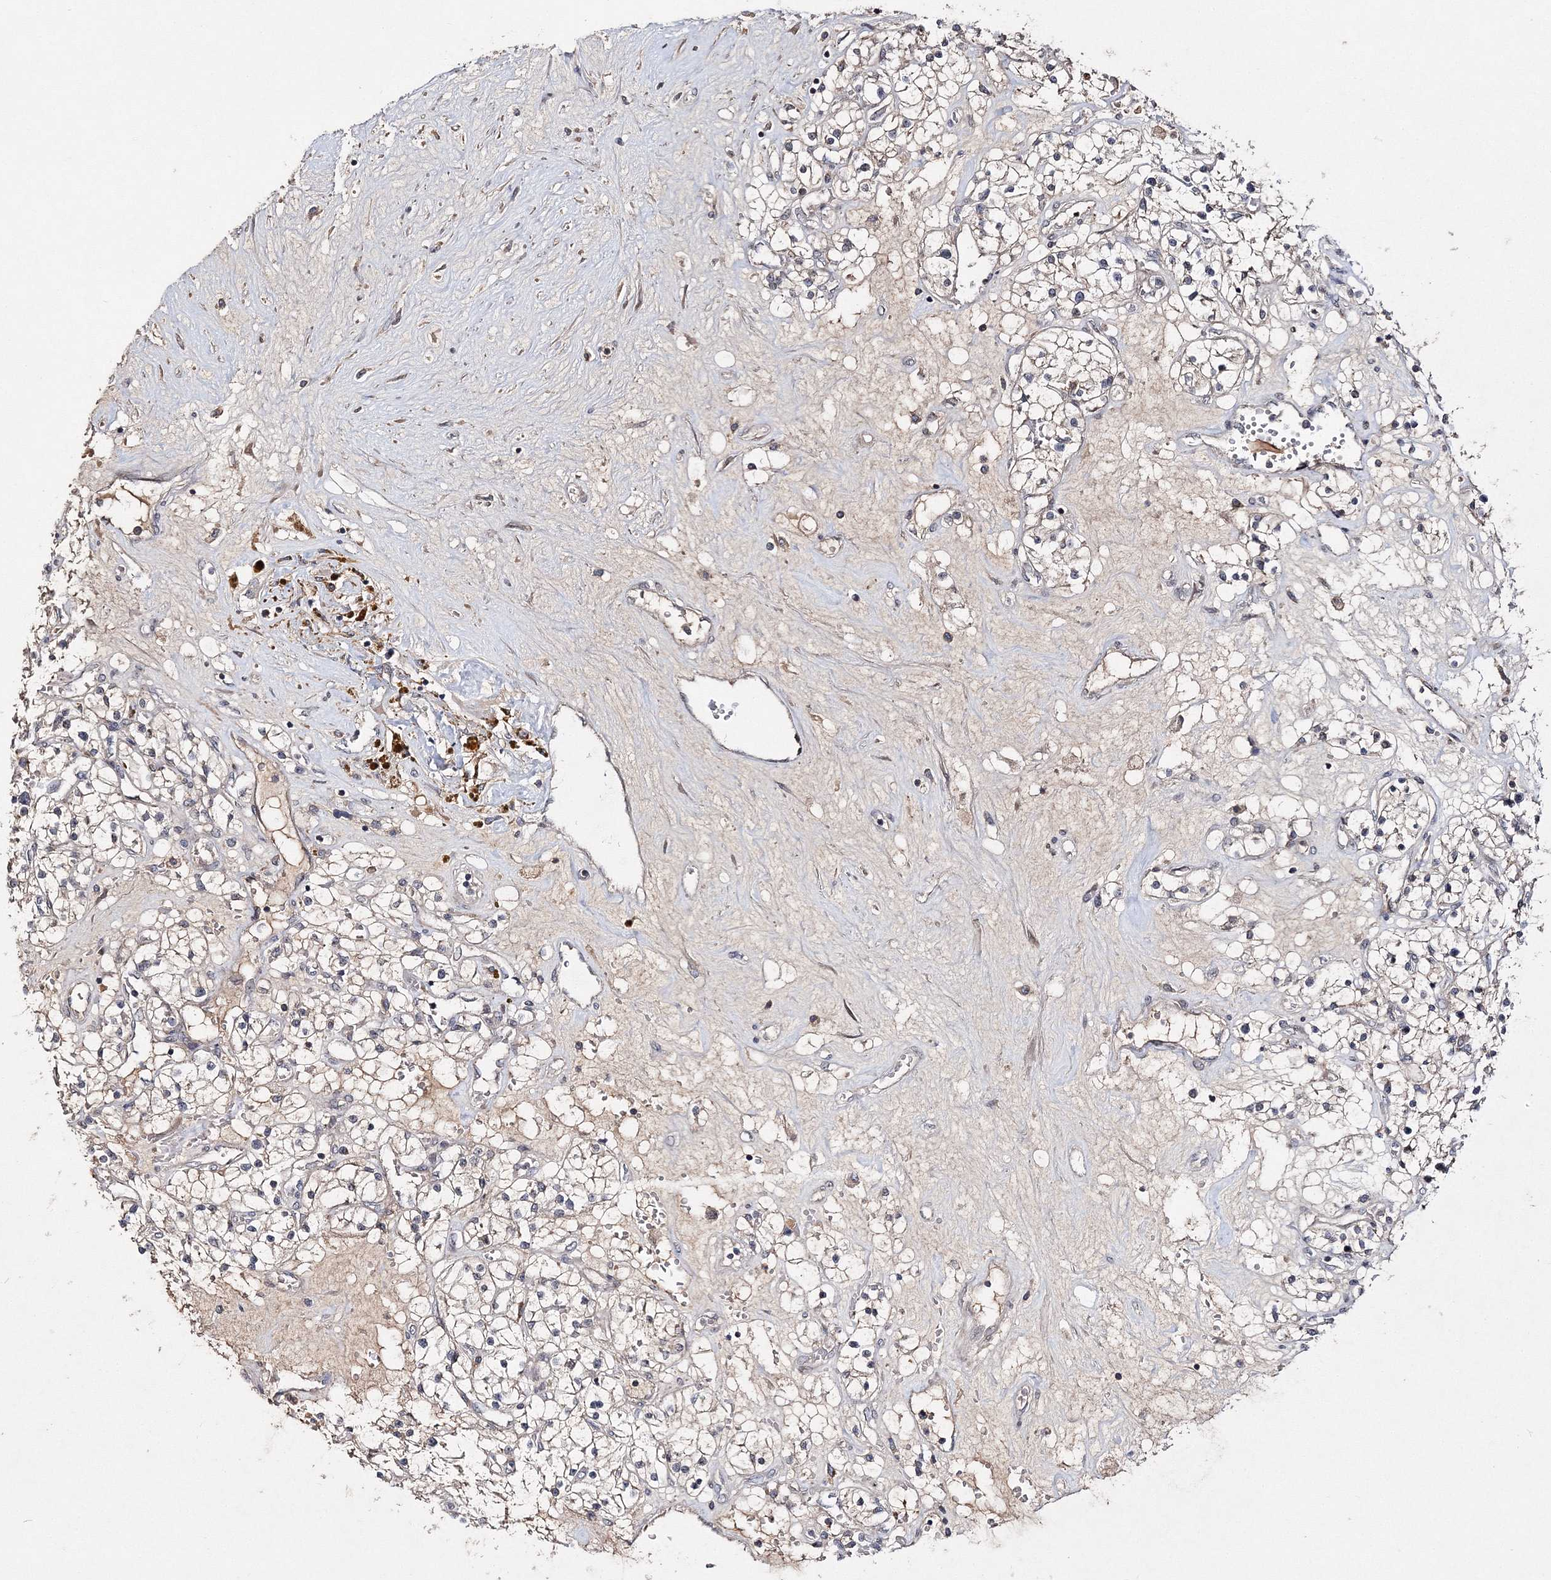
{"staining": {"intensity": "weak", "quantity": "<25%", "location": "cytoplasmic/membranous"}, "tissue": "renal cancer", "cell_type": "Tumor cells", "image_type": "cancer", "snomed": [{"axis": "morphology", "description": "Normal tissue, NOS"}, {"axis": "morphology", "description": "Adenocarcinoma, NOS"}, {"axis": "topography", "description": "Kidney"}], "caption": "DAB immunohistochemical staining of human adenocarcinoma (renal) demonstrates no significant staining in tumor cells.", "gene": "GJB5", "patient": {"sex": "male", "age": 68}}